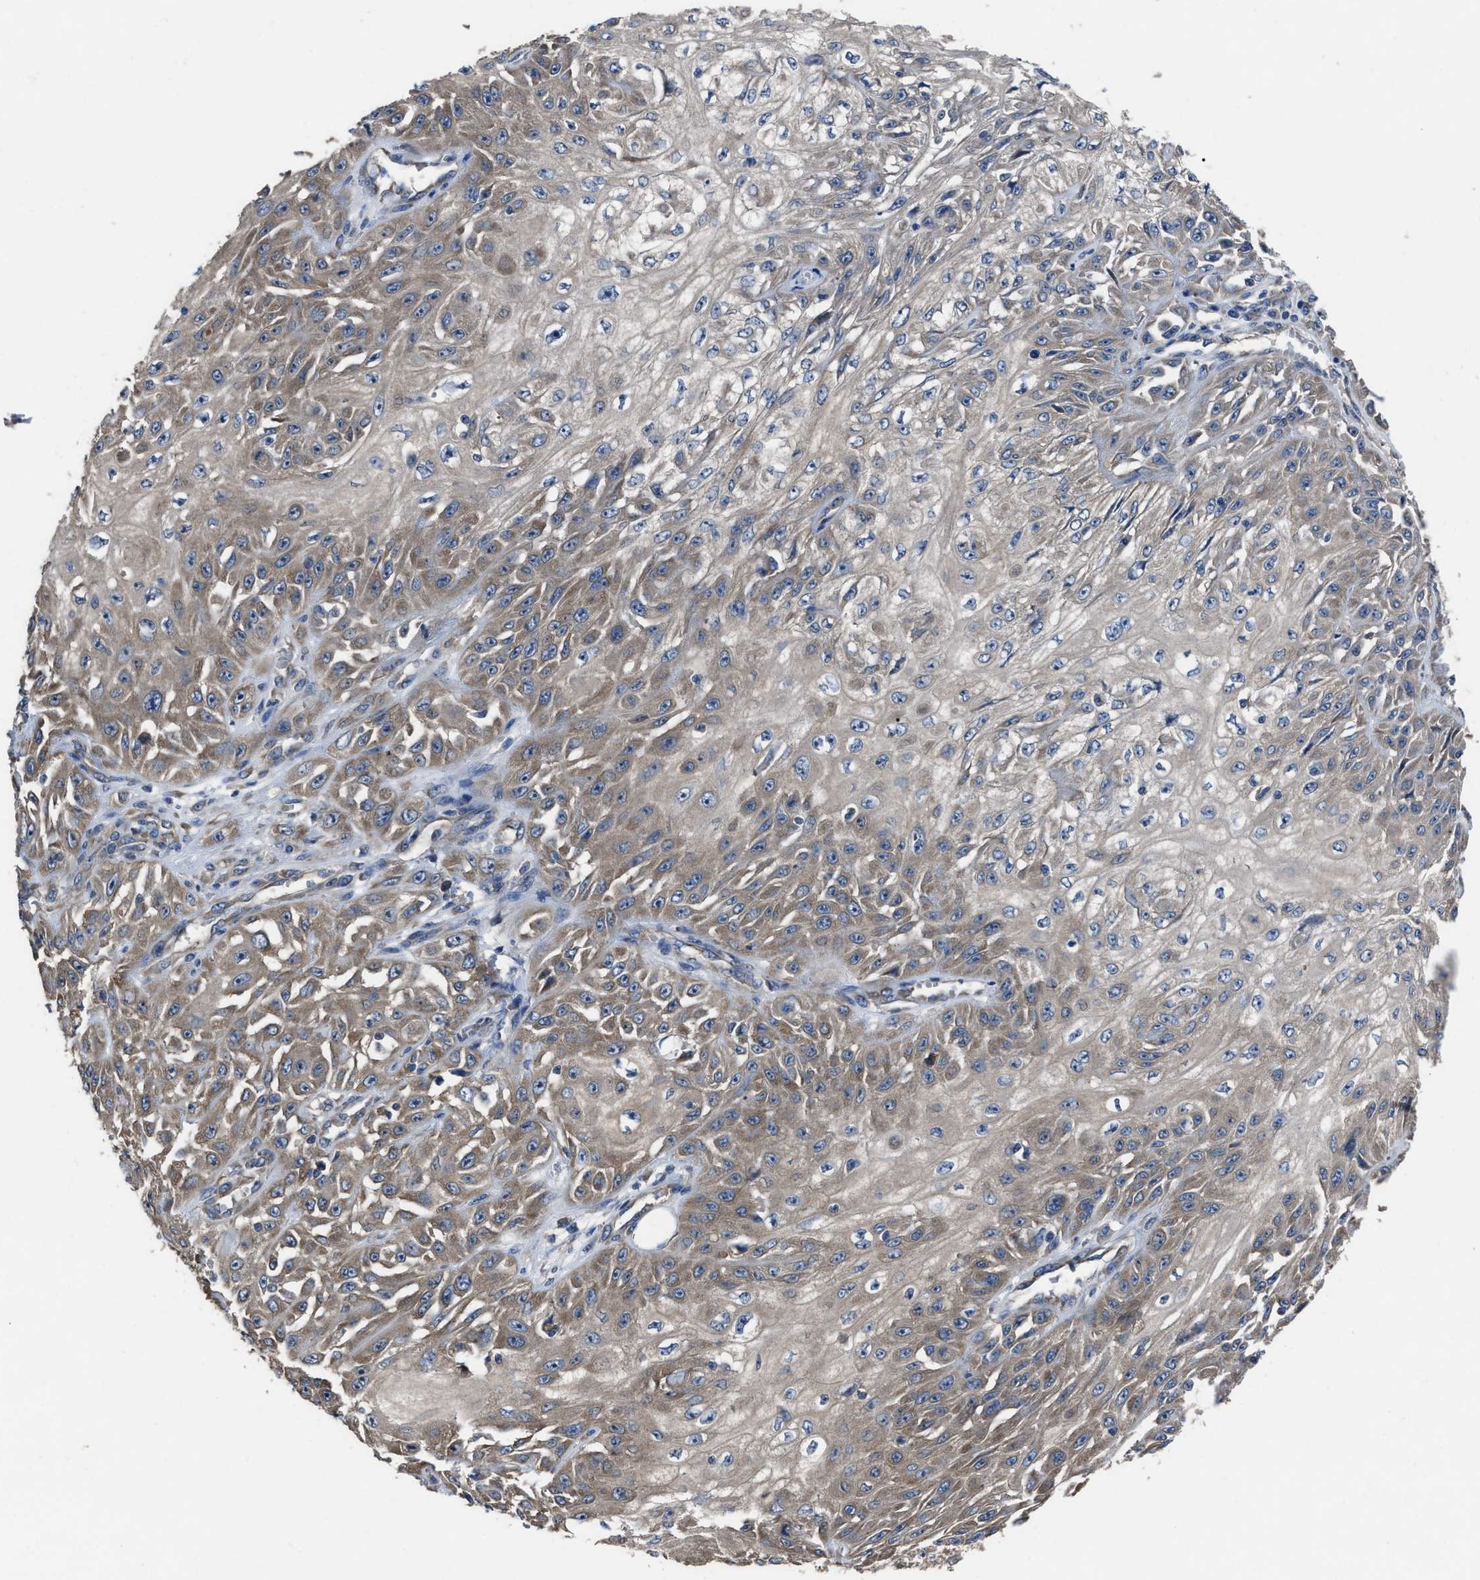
{"staining": {"intensity": "weak", "quantity": ">75%", "location": "cytoplasmic/membranous"}, "tissue": "skin cancer", "cell_type": "Tumor cells", "image_type": "cancer", "snomed": [{"axis": "morphology", "description": "Squamous cell carcinoma, NOS"}, {"axis": "morphology", "description": "Squamous cell carcinoma, metastatic, NOS"}, {"axis": "topography", "description": "Skin"}, {"axis": "topography", "description": "Lymph node"}], "caption": "Immunohistochemistry (IHC) staining of squamous cell carcinoma (skin), which shows low levels of weak cytoplasmic/membranous expression in about >75% of tumor cells indicating weak cytoplasmic/membranous protein expression. The staining was performed using DAB (3,3'-diaminobenzidine) (brown) for protein detection and nuclei were counterstained in hematoxylin (blue).", "gene": "UPF1", "patient": {"sex": "male", "age": 75}}